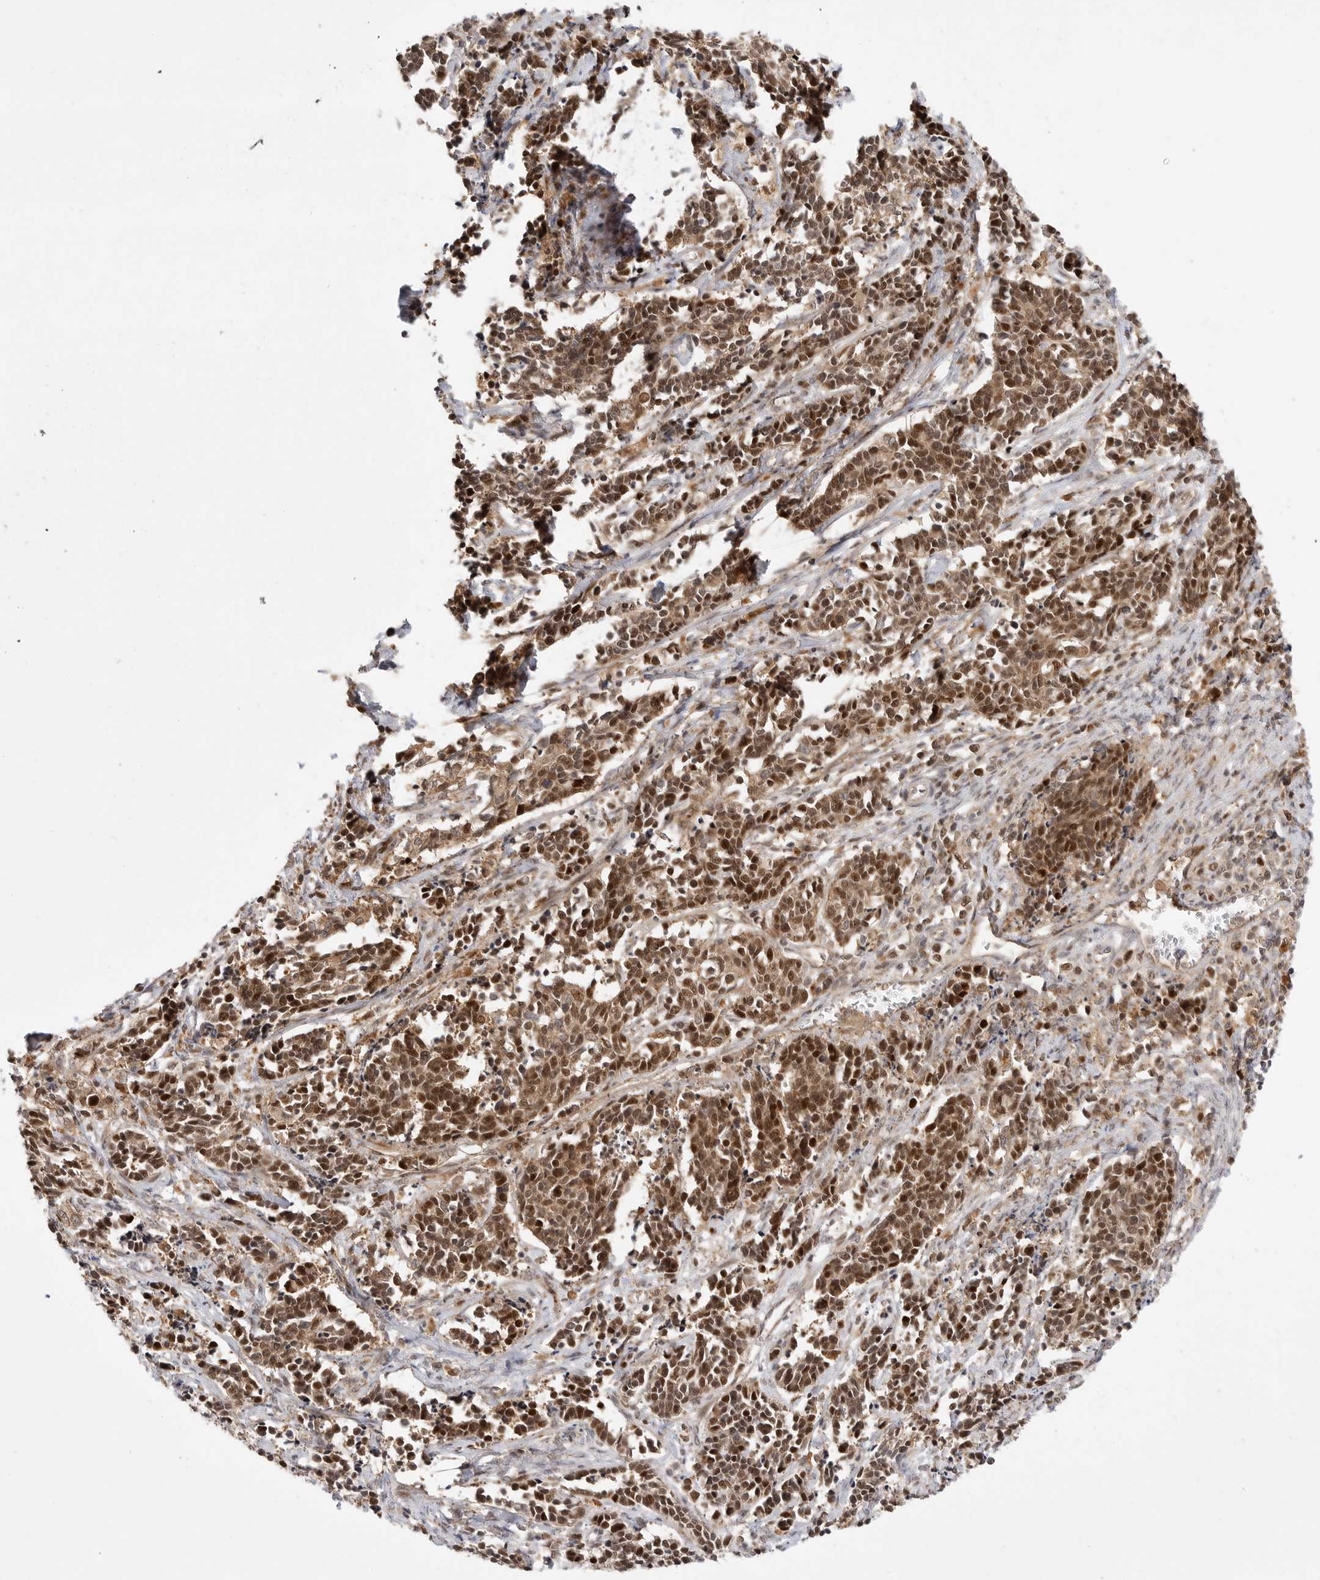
{"staining": {"intensity": "moderate", "quantity": ">75%", "location": "cytoplasmic/membranous,nuclear"}, "tissue": "cervical cancer", "cell_type": "Tumor cells", "image_type": "cancer", "snomed": [{"axis": "morphology", "description": "Normal tissue, NOS"}, {"axis": "morphology", "description": "Squamous cell carcinoma, NOS"}, {"axis": "topography", "description": "Cervix"}], "caption": "Human cervical cancer stained with a protein marker reveals moderate staining in tumor cells.", "gene": "CSNK1G3", "patient": {"sex": "female", "age": 35}}